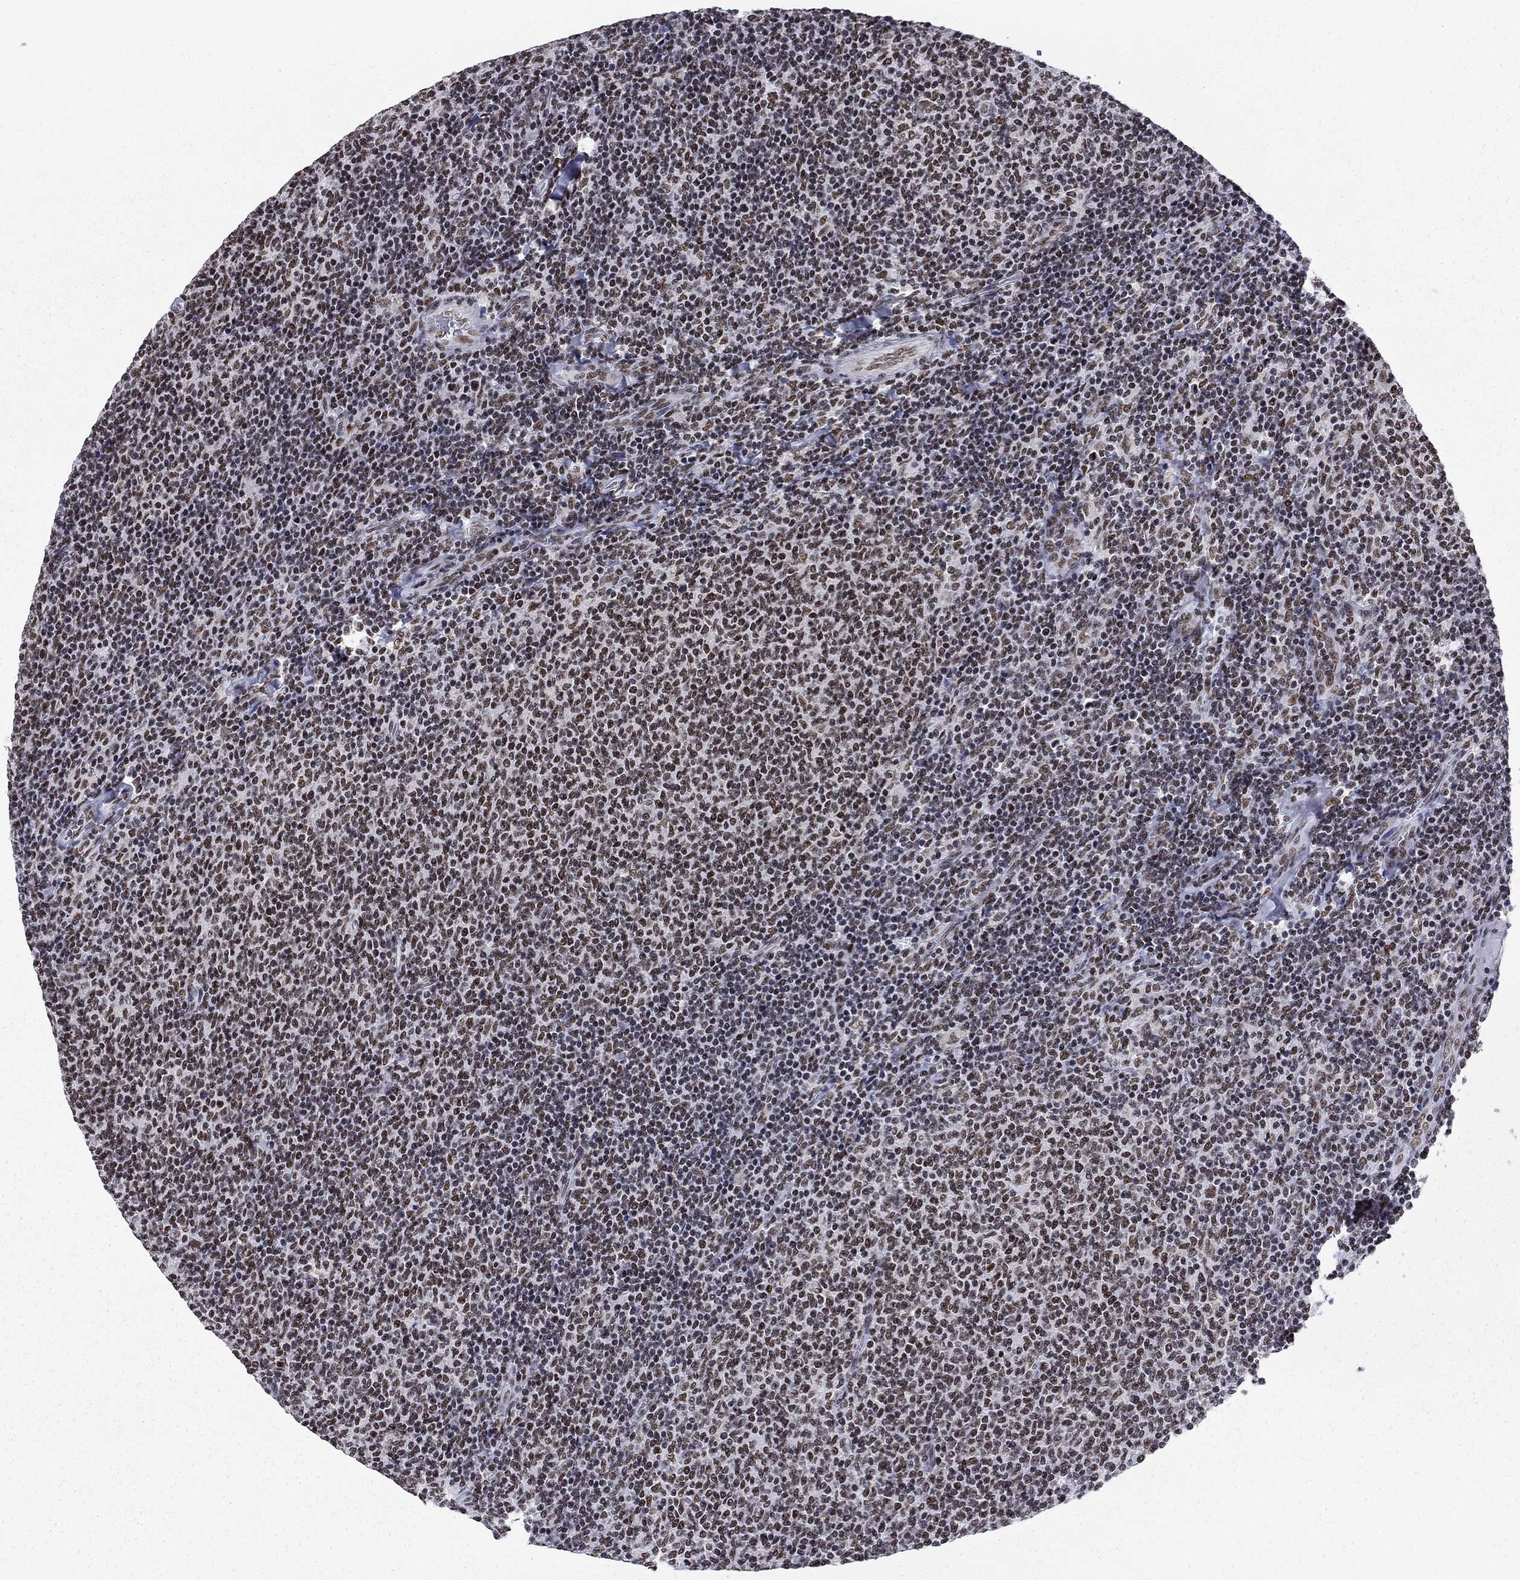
{"staining": {"intensity": "moderate", "quantity": "25%-75%", "location": "nuclear"}, "tissue": "lymphoma", "cell_type": "Tumor cells", "image_type": "cancer", "snomed": [{"axis": "morphology", "description": "Malignant lymphoma, non-Hodgkin's type, Low grade"}, {"axis": "topography", "description": "Lymph node"}], "caption": "Immunohistochemical staining of malignant lymphoma, non-Hodgkin's type (low-grade) demonstrates medium levels of moderate nuclear expression in about 25%-75% of tumor cells. (Brightfield microscopy of DAB IHC at high magnification).", "gene": "ETV5", "patient": {"sex": "male", "age": 52}}